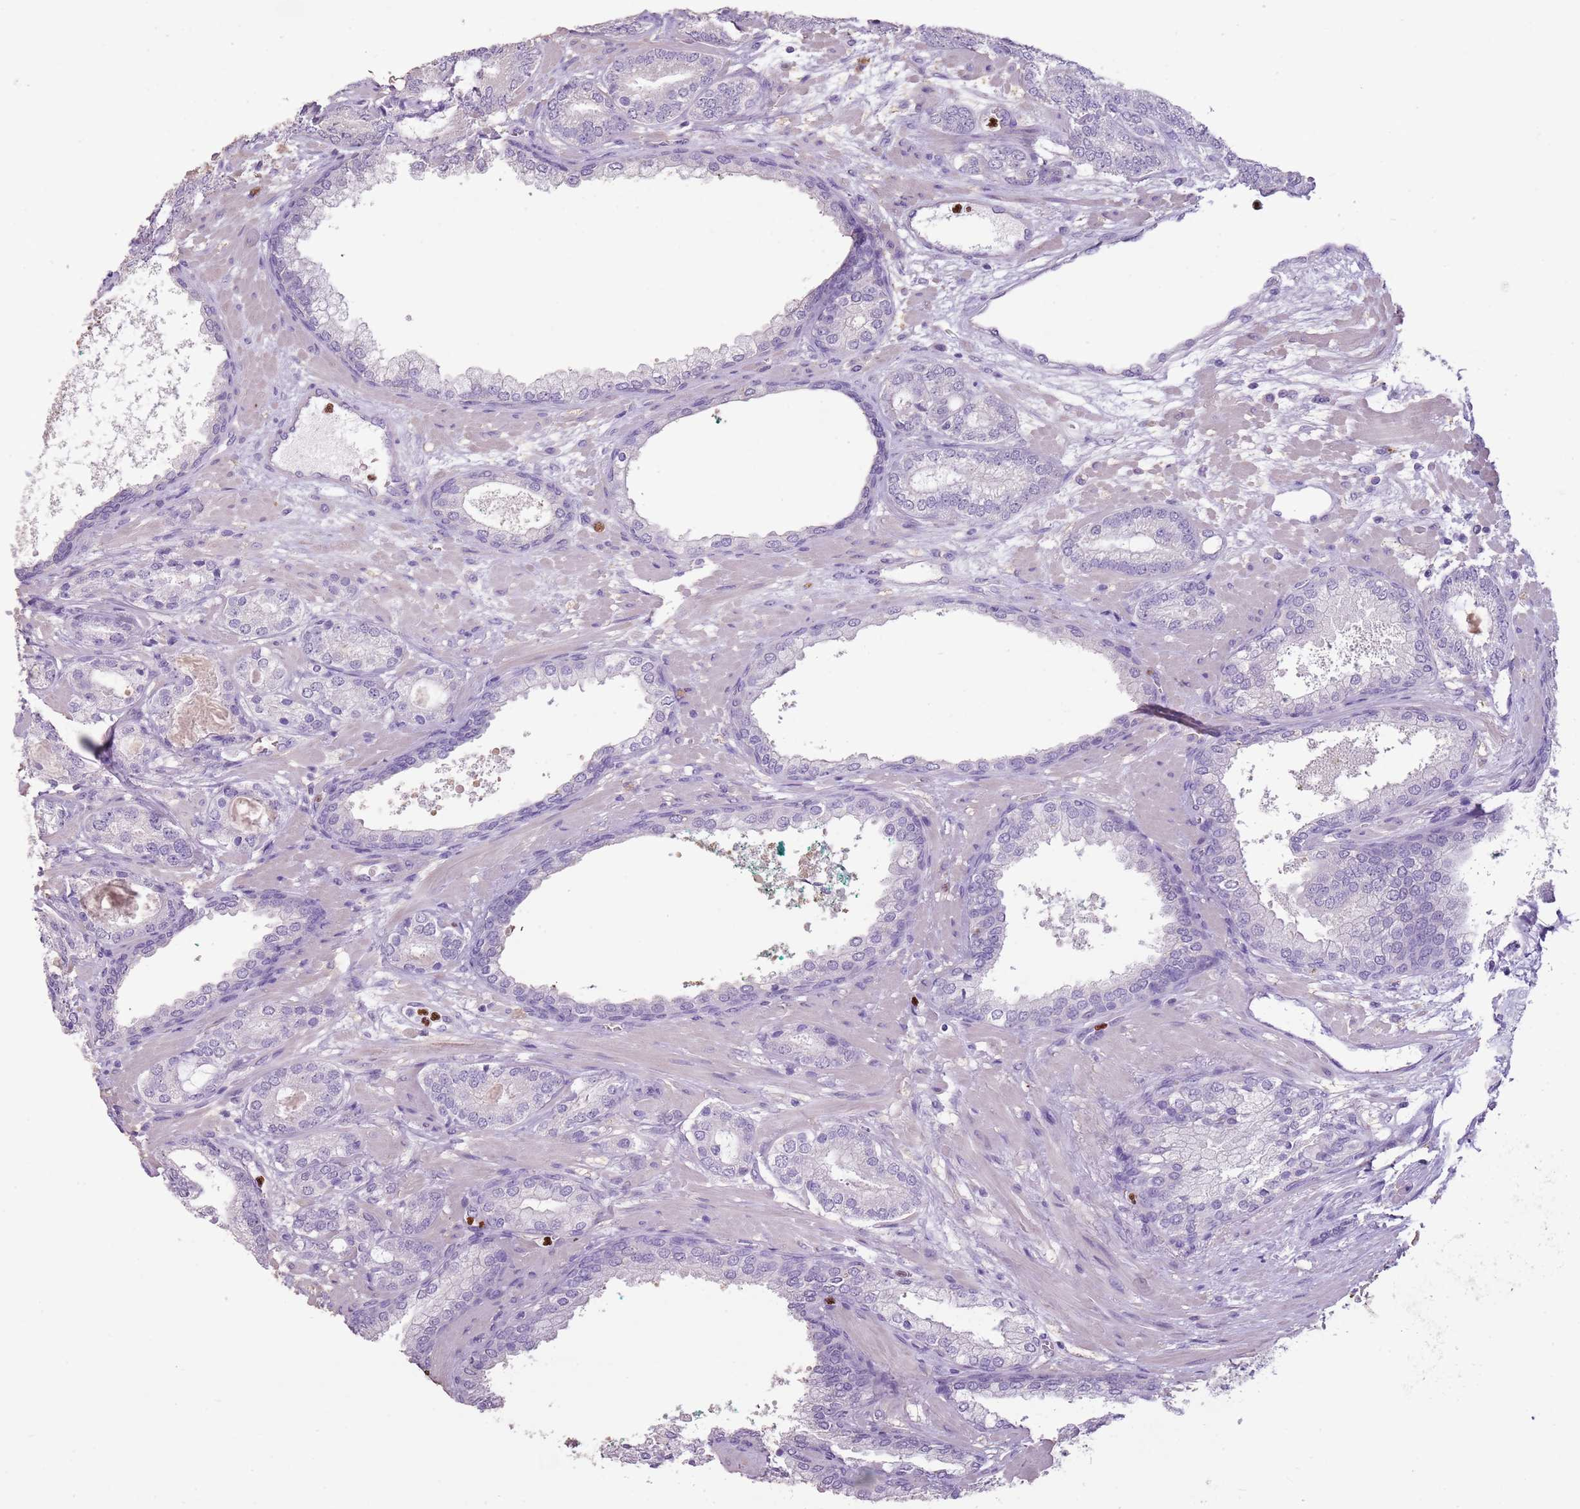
{"staining": {"intensity": "negative", "quantity": "none", "location": "none"}, "tissue": "prostate cancer", "cell_type": "Tumor cells", "image_type": "cancer", "snomed": [{"axis": "morphology", "description": "Adenocarcinoma, High grade"}, {"axis": "topography", "description": "Prostate"}], "caption": "IHC of human adenocarcinoma (high-grade) (prostate) exhibits no expression in tumor cells.", "gene": "CELF6", "patient": {"sex": "male", "age": 60}}